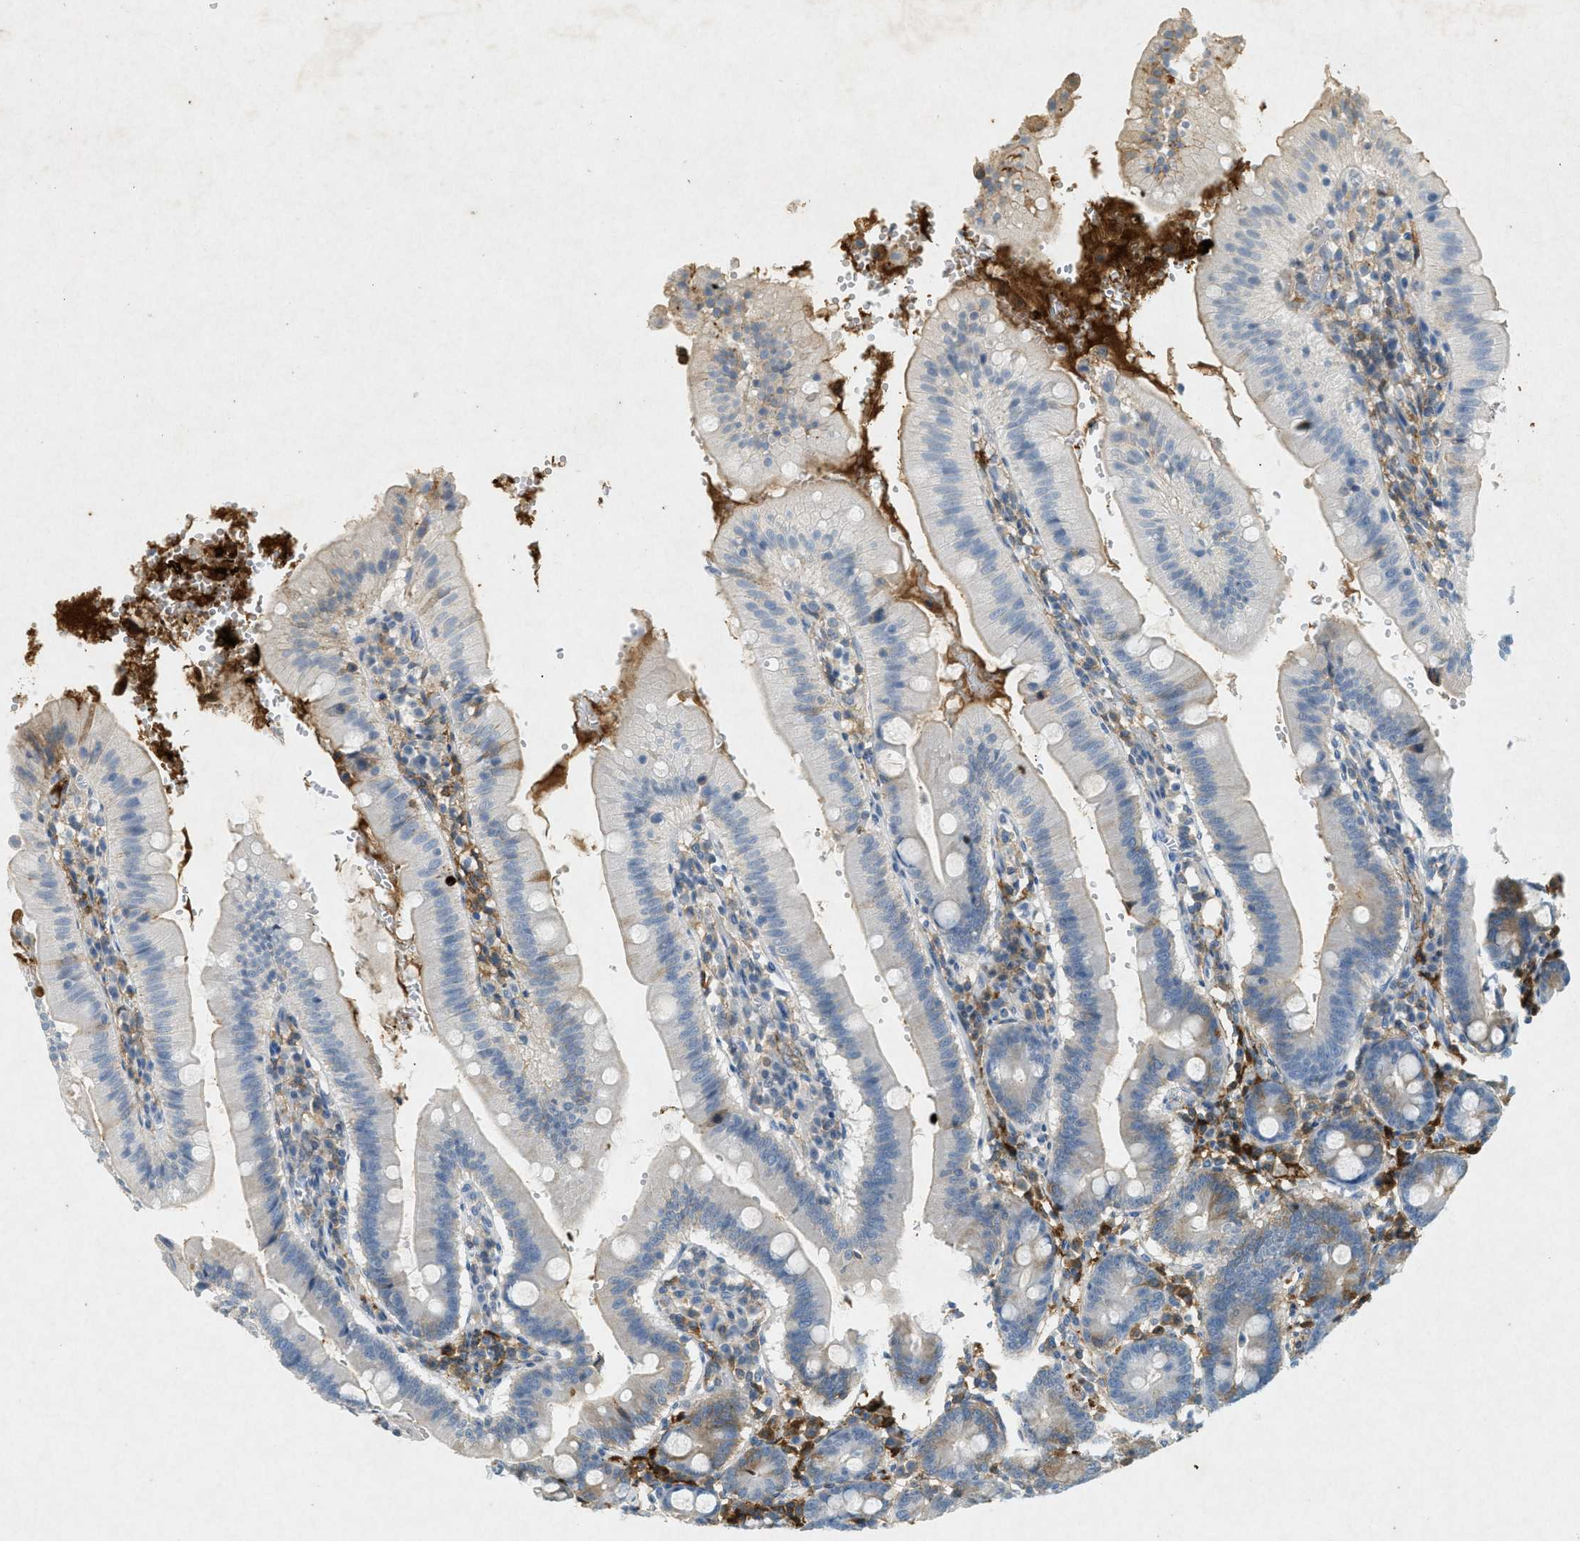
{"staining": {"intensity": "weak", "quantity": "25%-75%", "location": "cytoplasmic/membranous"}, "tissue": "small intestine", "cell_type": "Glandular cells", "image_type": "normal", "snomed": [{"axis": "morphology", "description": "Normal tissue, NOS"}, {"axis": "topography", "description": "Small intestine"}], "caption": "This is a histology image of immunohistochemistry (IHC) staining of benign small intestine, which shows weak staining in the cytoplasmic/membranous of glandular cells.", "gene": "F2", "patient": {"sex": "male", "age": 71}}